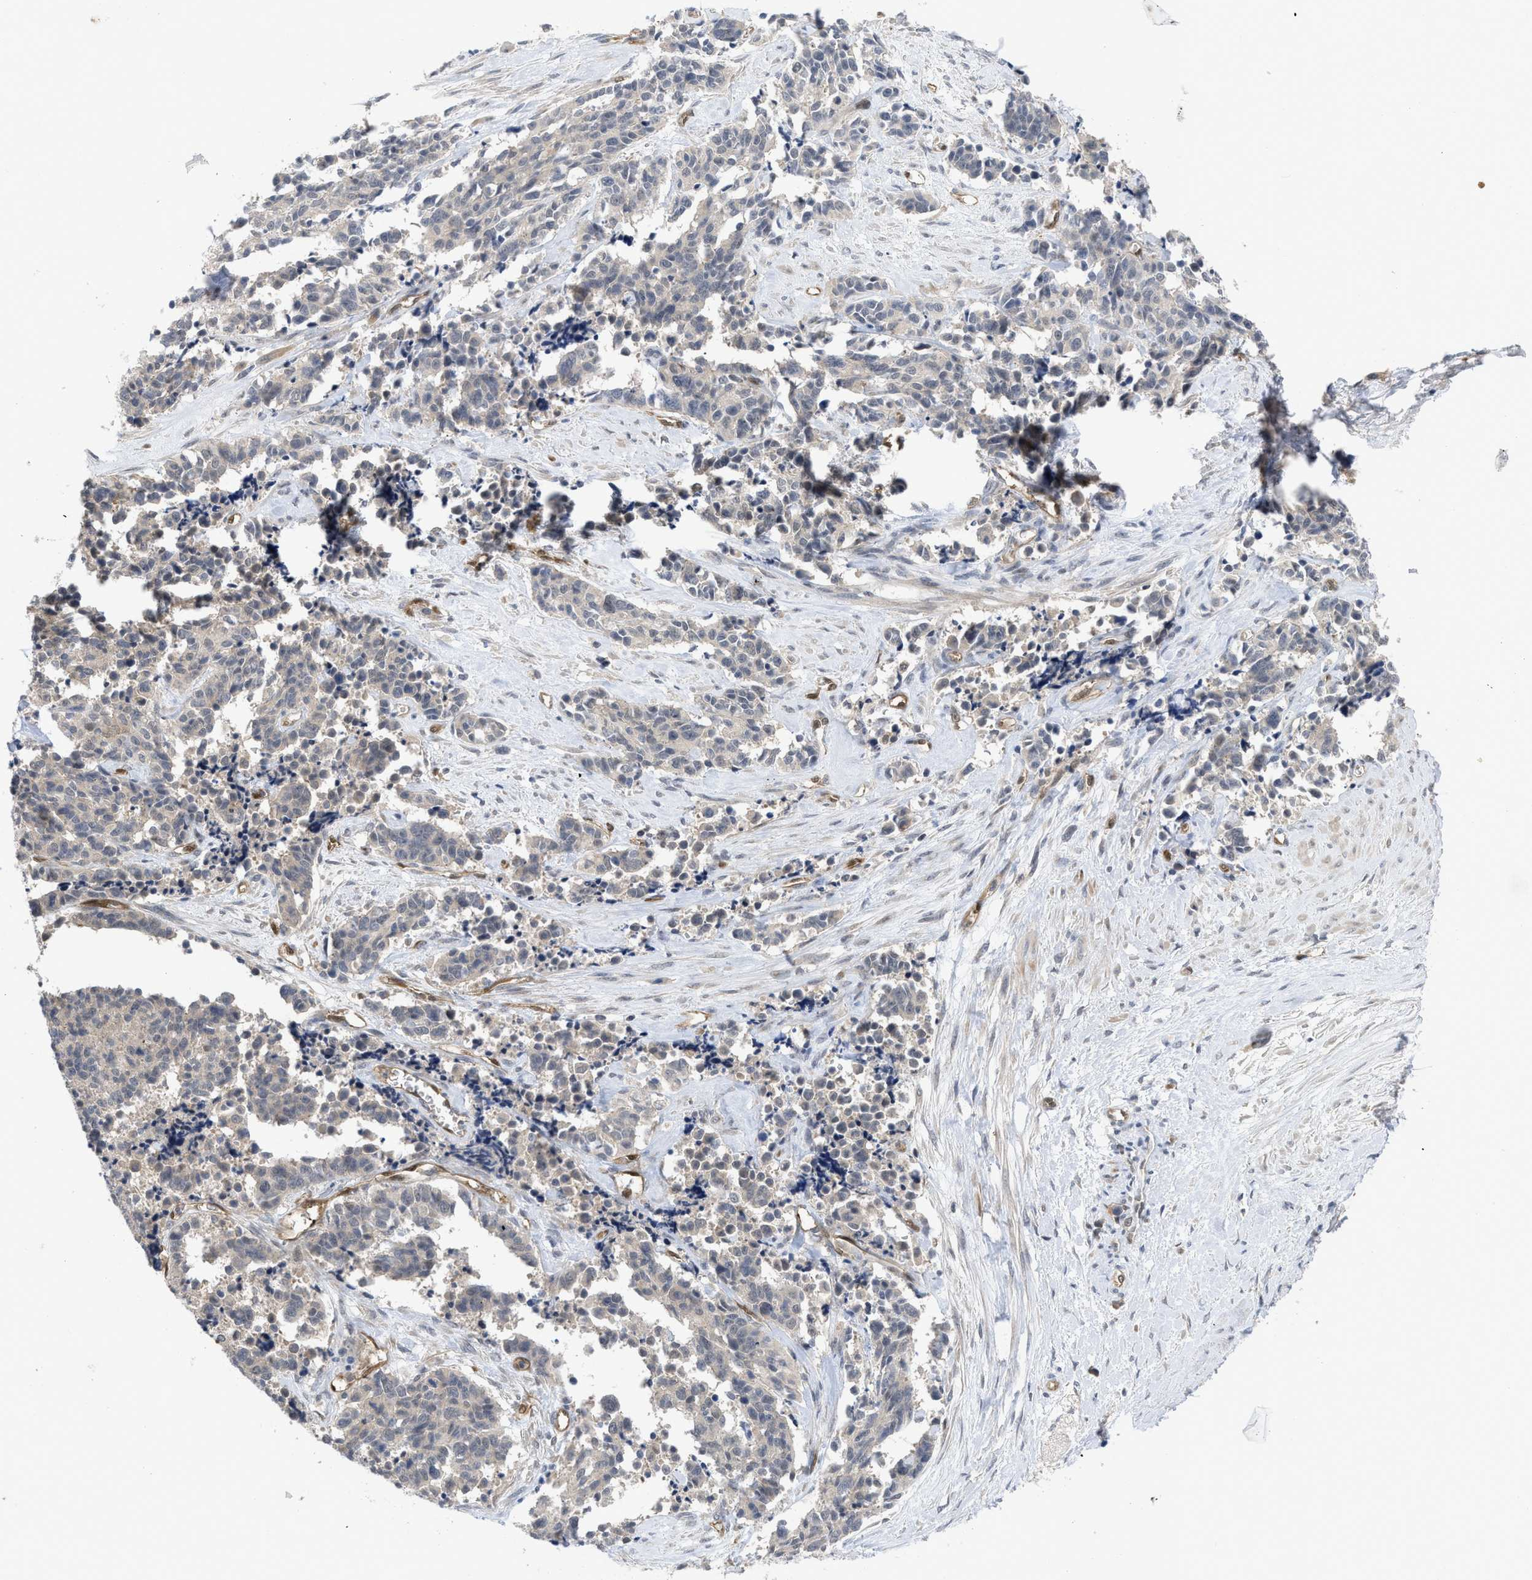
{"staining": {"intensity": "negative", "quantity": "none", "location": "none"}, "tissue": "cervical cancer", "cell_type": "Tumor cells", "image_type": "cancer", "snomed": [{"axis": "morphology", "description": "Squamous cell carcinoma, NOS"}, {"axis": "topography", "description": "Cervix"}], "caption": "Tumor cells are negative for protein expression in human cervical squamous cell carcinoma.", "gene": "LDAF1", "patient": {"sex": "female", "age": 35}}